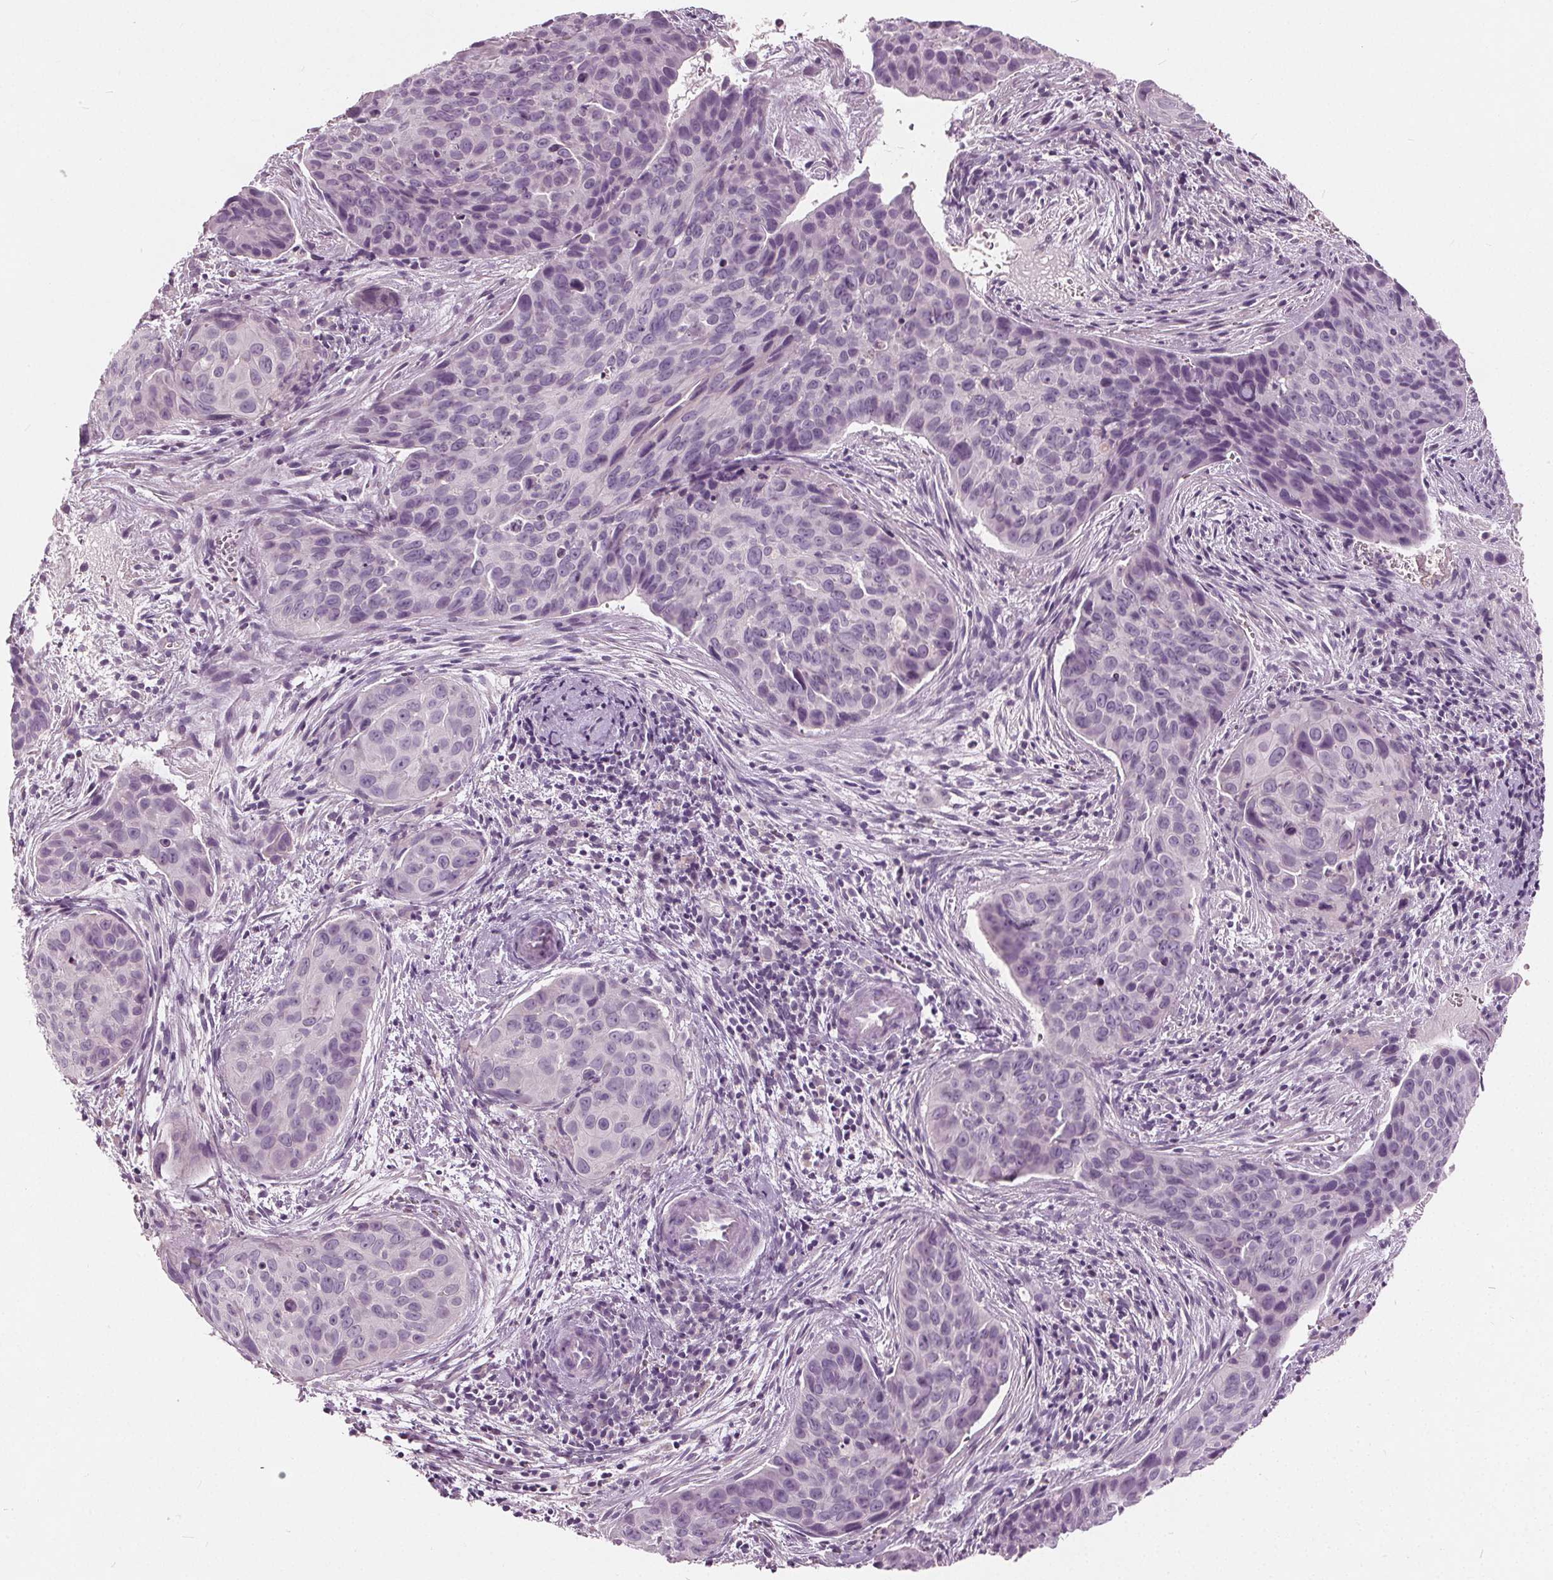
{"staining": {"intensity": "negative", "quantity": "none", "location": "none"}, "tissue": "cervical cancer", "cell_type": "Tumor cells", "image_type": "cancer", "snomed": [{"axis": "morphology", "description": "Squamous cell carcinoma, NOS"}, {"axis": "topography", "description": "Cervix"}], "caption": "Immunohistochemistry histopathology image of neoplastic tissue: cervical cancer (squamous cell carcinoma) stained with DAB reveals no significant protein expression in tumor cells.", "gene": "TKFC", "patient": {"sex": "female", "age": 35}}